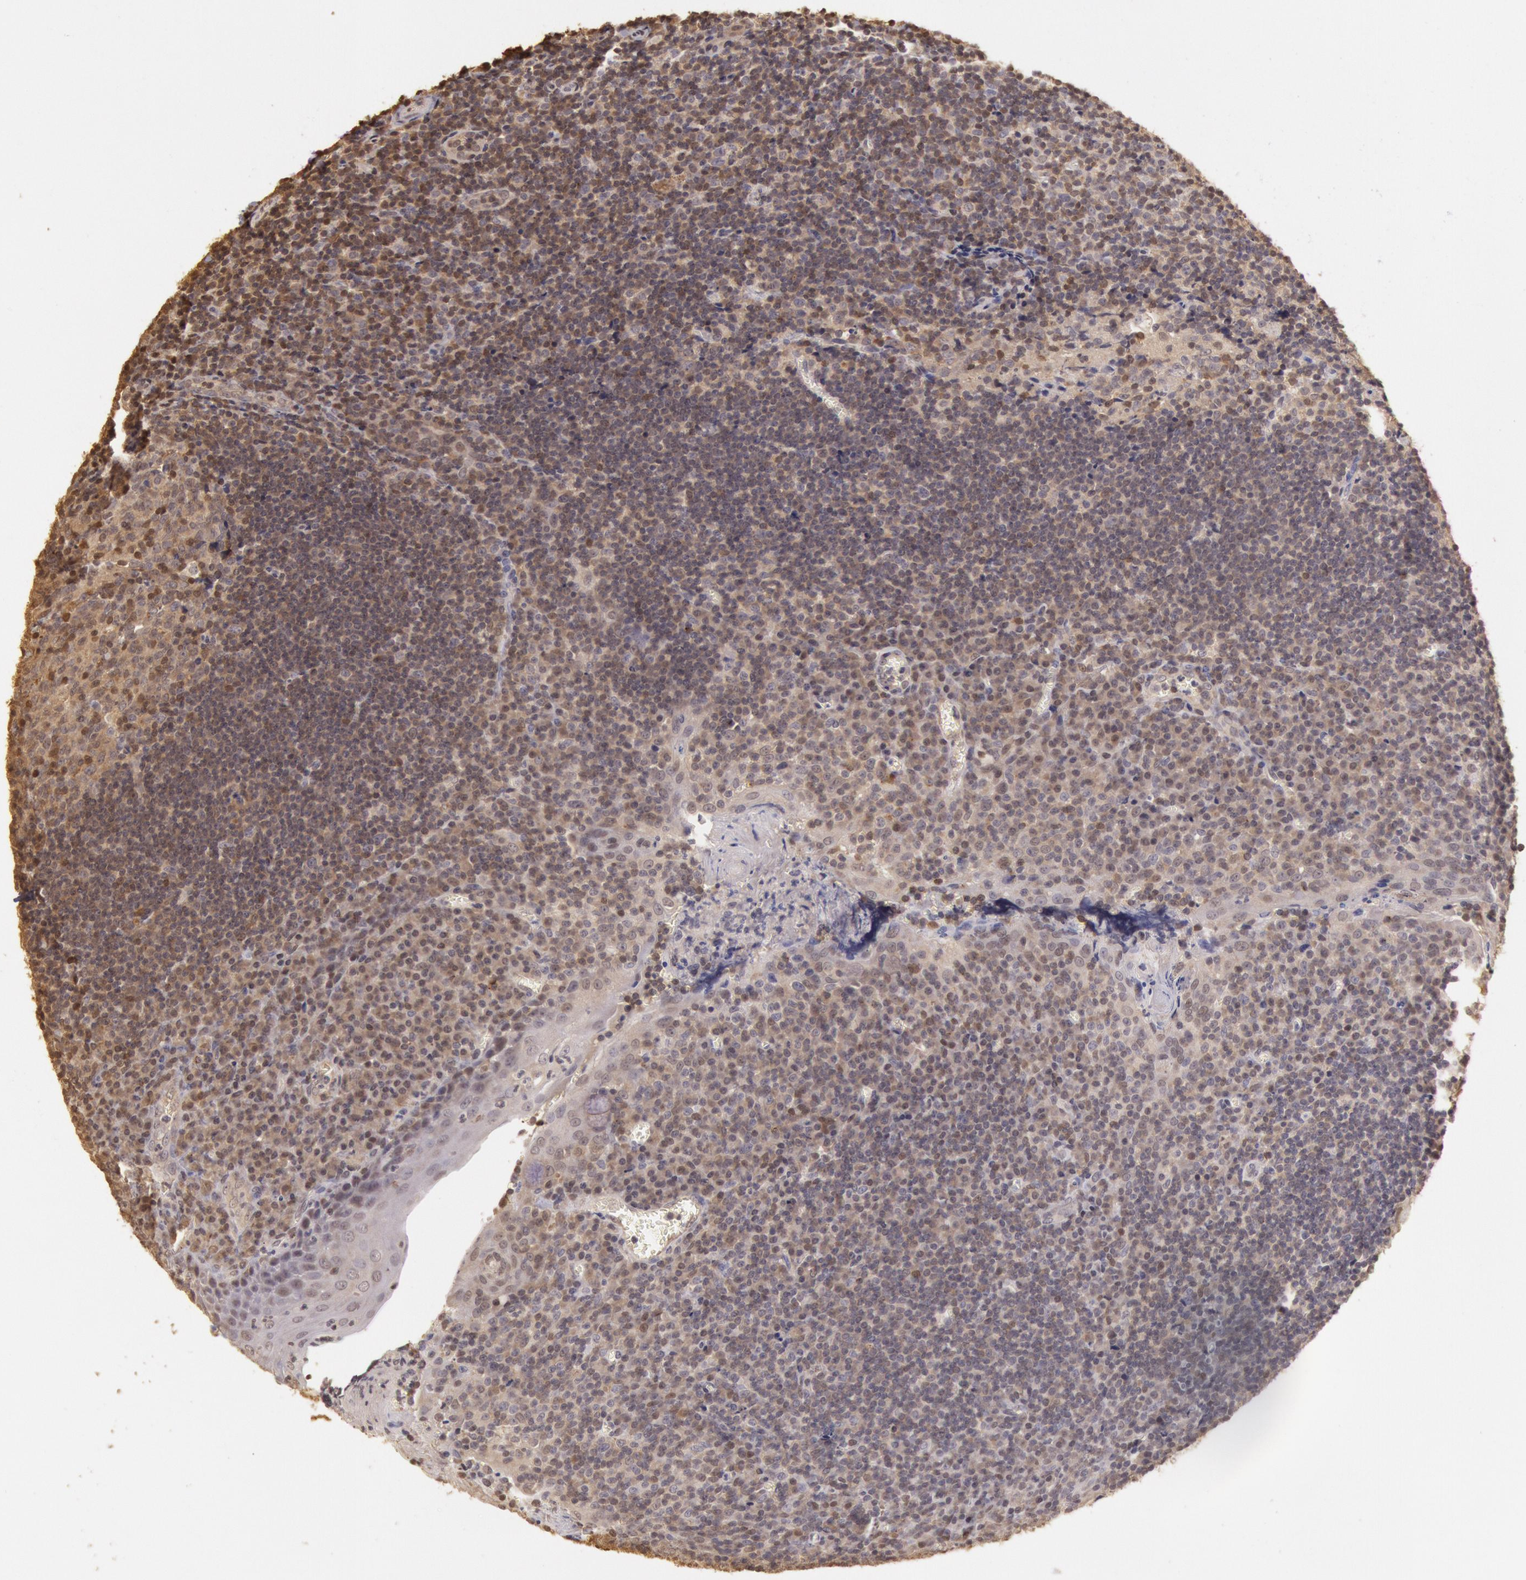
{"staining": {"intensity": "weak", "quantity": "25%-75%", "location": "cytoplasmic/membranous"}, "tissue": "tonsil", "cell_type": "Germinal center cells", "image_type": "normal", "snomed": [{"axis": "morphology", "description": "Normal tissue, NOS"}, {"axis": "topography", "description": "Tonsil"}], "caption": "Germinal center cells display low levels of weak cytoplasmic/membranous positivity in about 25%-75% of cells in benign human tonsil.", "gene": "SOD1", "patient": {"sex": "male", "age": 20}}